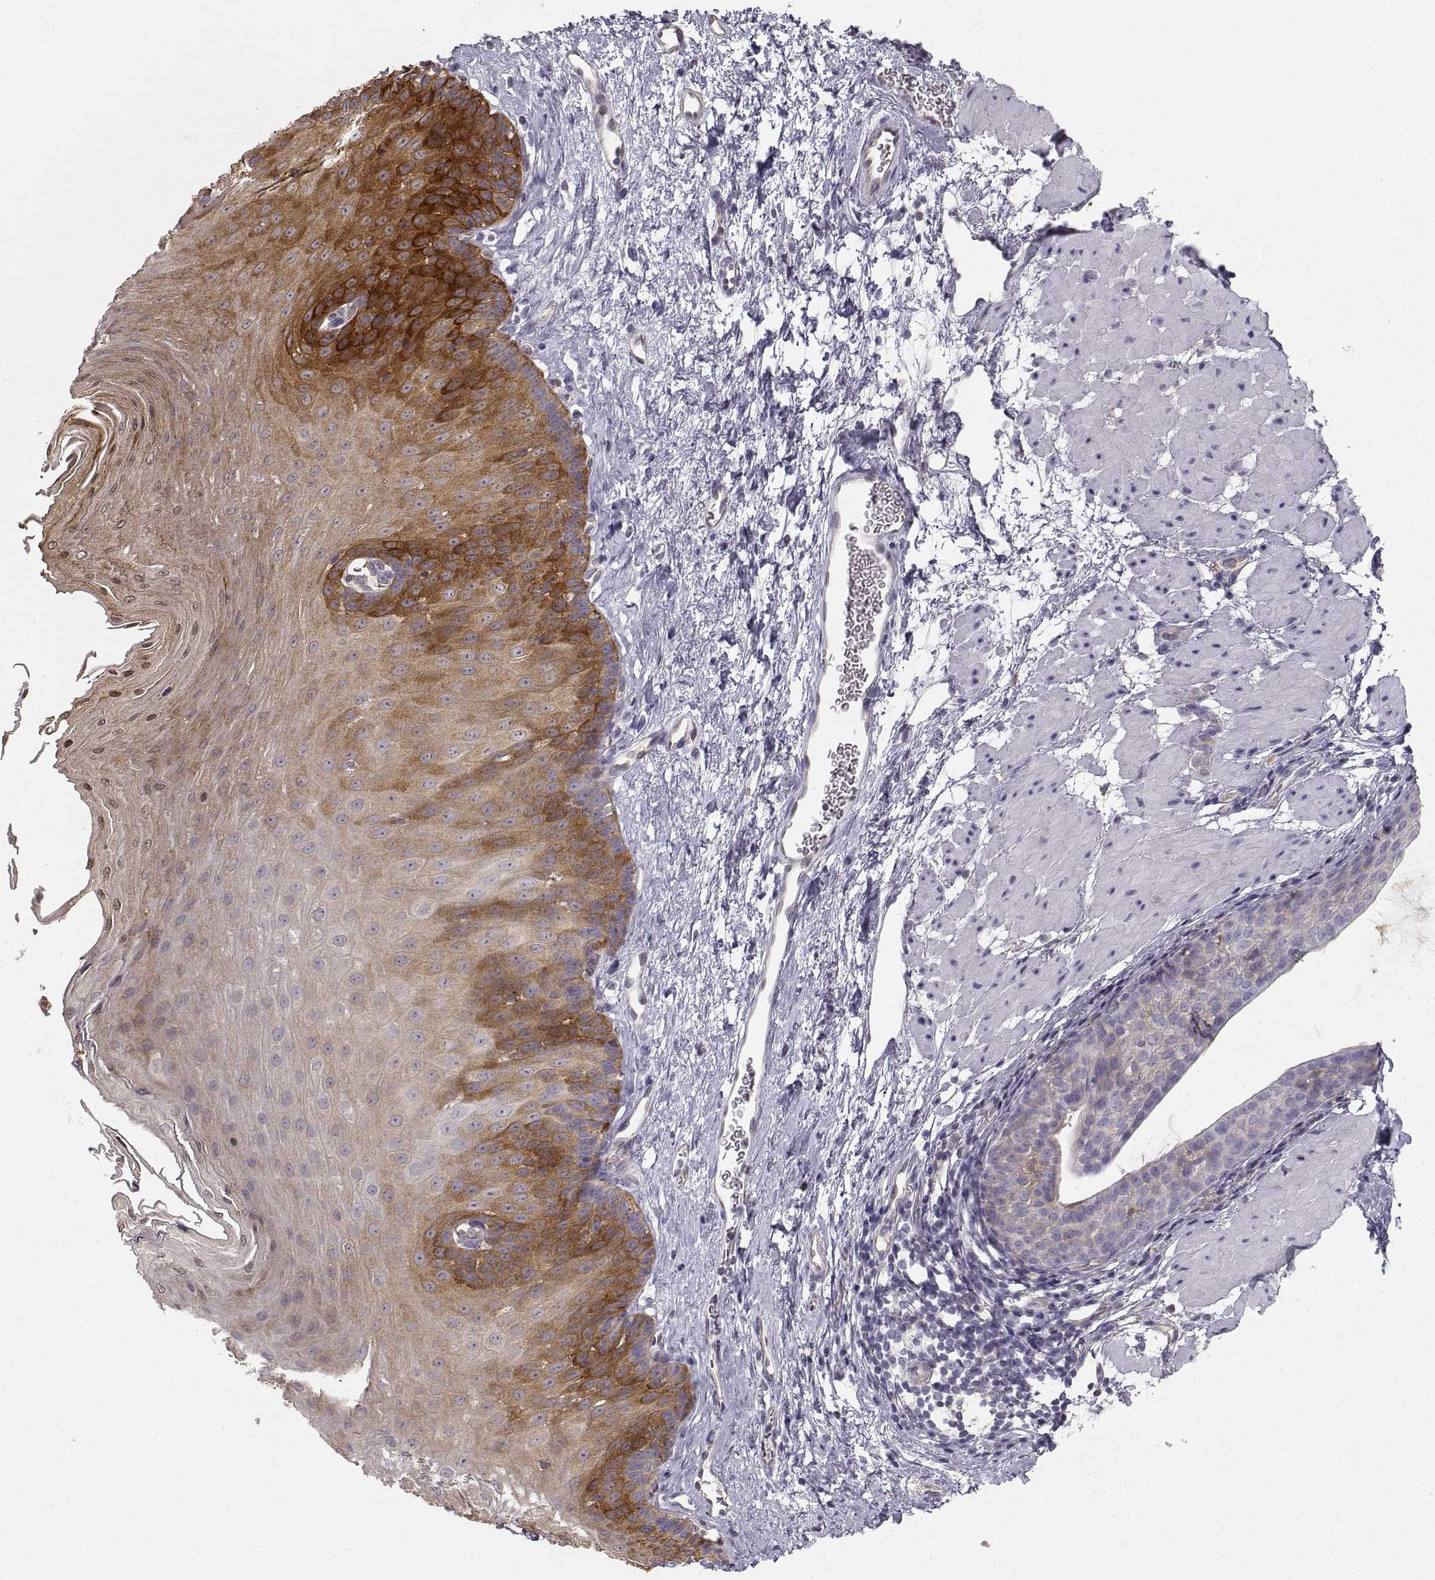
{"staining": {"intensity": "strong", "quantity": "25%-75%", "location": "cytoplasmic/membranous"}, "tissue": "esophagus", "cell_type": "Squamous epithelial cells", "image_type": "normal", "snomed": [{"axis": "morphology", "description": "Normal tissue, NOS"}, {"axis": "topography", "description": "Esophagus"}], "caption": "Esophagus stained with a brown dye shows strong cytoplasmic/membranous positive expression in about 25%-75% of squamous epithelial cells.", "gene": "HSP90AB1", "patient": {"sex": "female", "age": 62}}